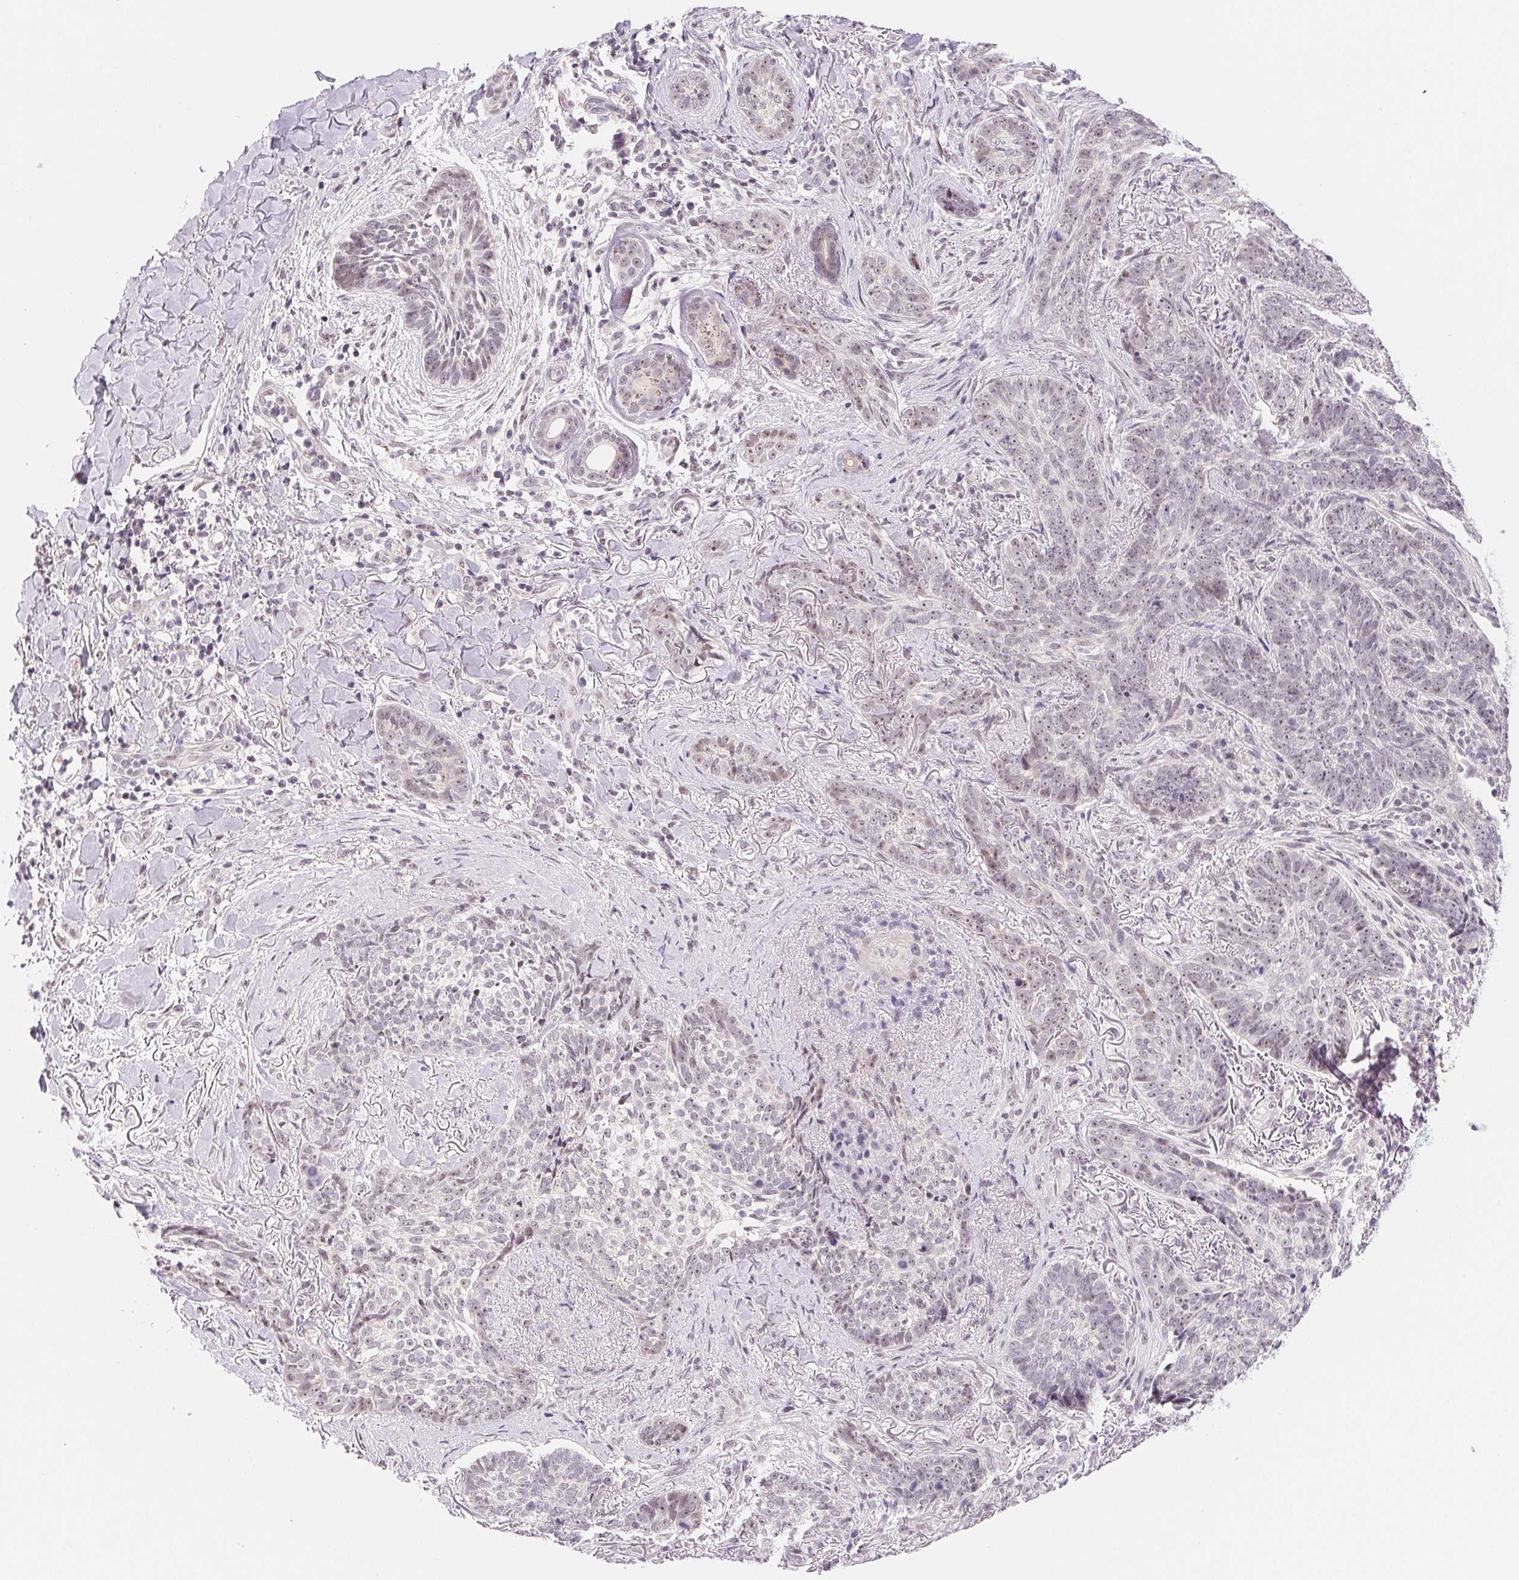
{"staining": {"intensity": "weak", "quantity": "25%-75%", "location": "nuclear"}, "tissue": "skin cancer", "cell_type": "Tumor cells", "image_type": "cancer", "snomed": [{"axis": "morphology", "description": "Basal cell carcinoma"}, {"axis": "topography", "description": "Skin"}, {"axis": "topography", "description": "Skin of face"}], "caption": "Skin cancer tissue shows weak nuclear staining in approximately 25%-75% of tumor cells", "gene": "LCA5L", "patient": {"sex": "male", "age": 88}}